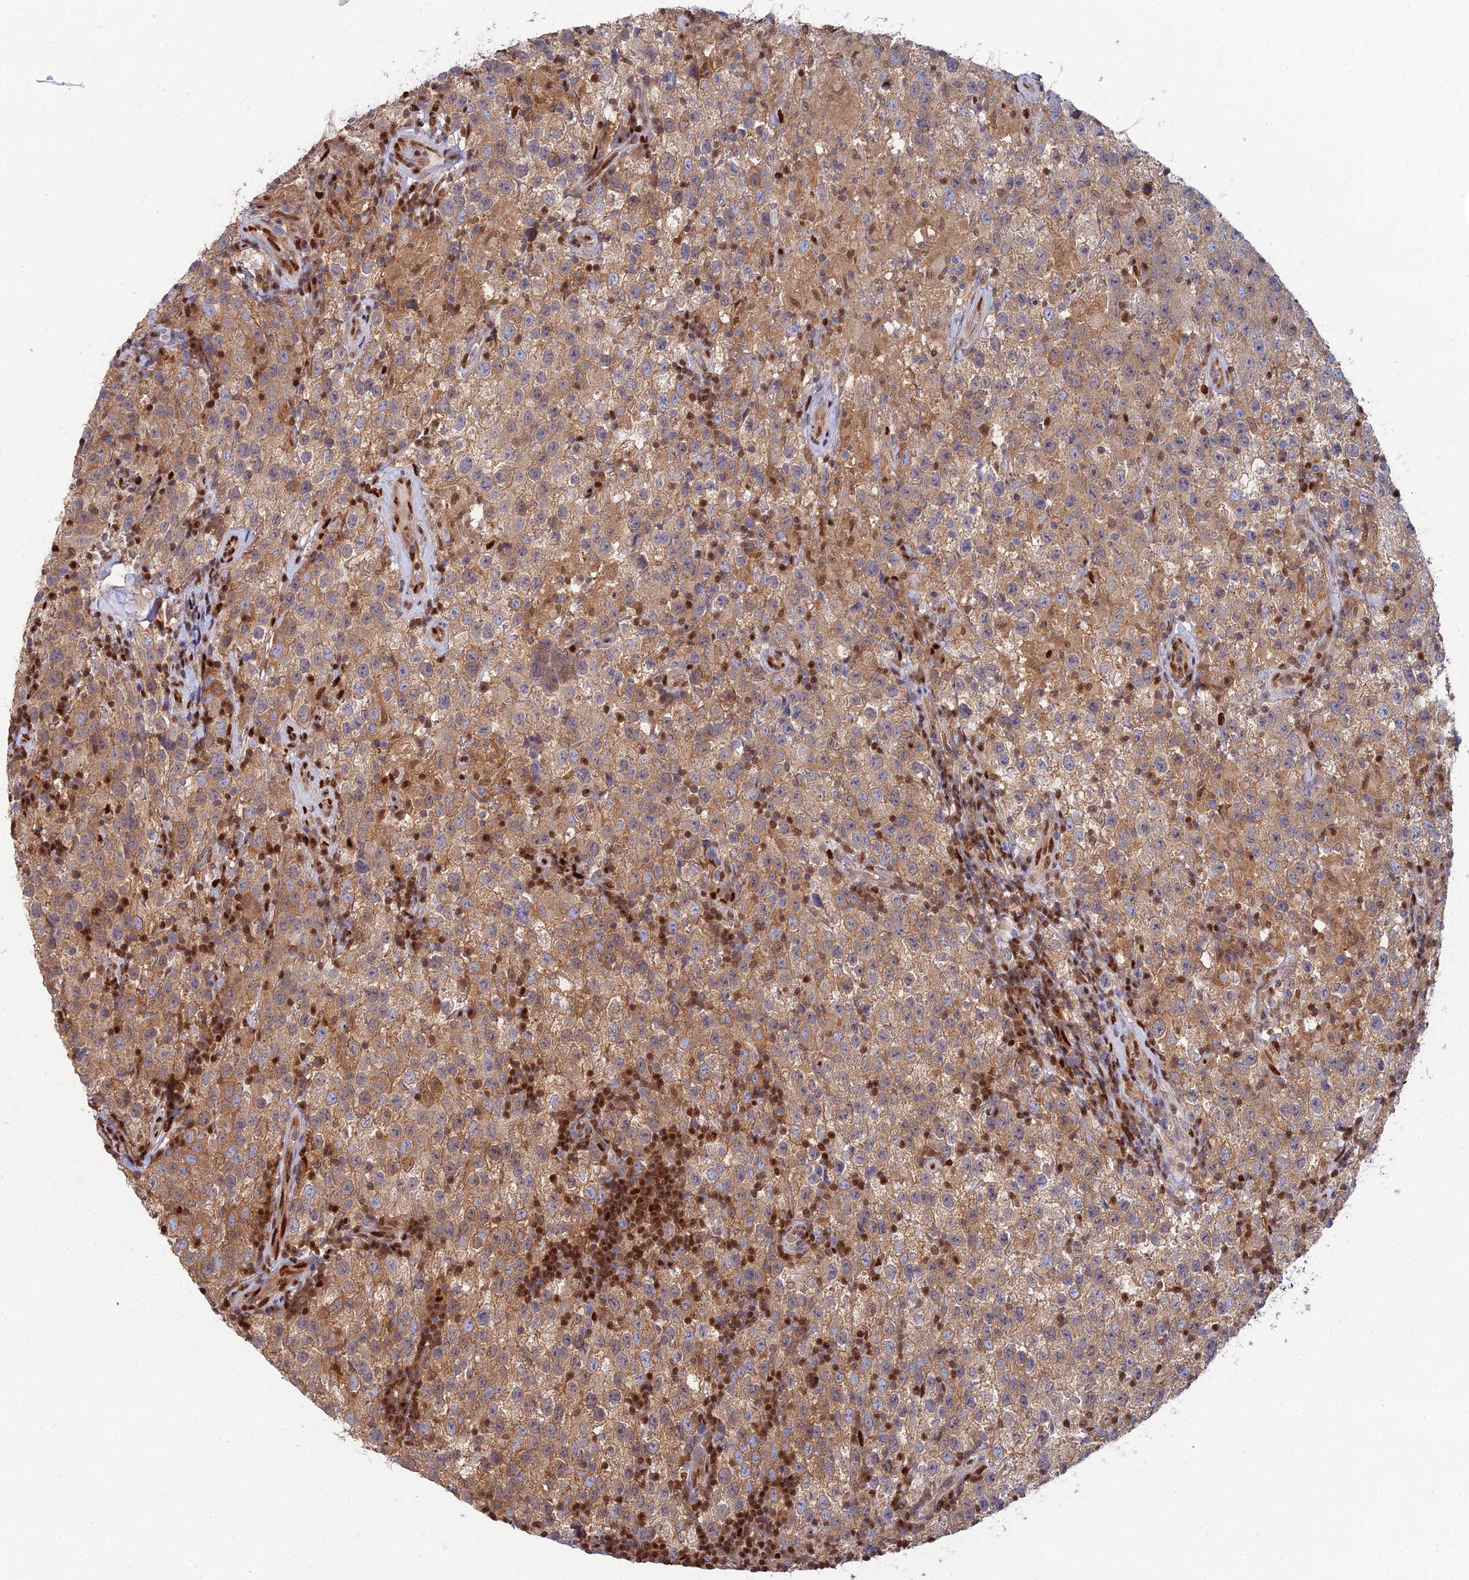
{"staining": {"intensity": "moderate", "quantity": ">75%", "location": "cytoplasmic/membranous"}, "tissue": "testis cancer", "cell_type": "Tumor cells", "image_type": "cancer", "snomed": [{"axis": "morphology", "description": "Seminoma, NOS"}, {"axis": "morphology", "description": "Carcinoma, Embryonal, NOS"}, {"axis": "topography", "description": "Testis"}], "caption": "Immunohistochemistry (IHC) photomicrograph of human seminoma (testis) stained for a protein (brown), which demonstrates medium levels of moderate cytoplasmic/membranous expression in approximately >75% of tumor cells.", "gene": "DNPEP", "patient": {"sex": "male", "age": 41}}